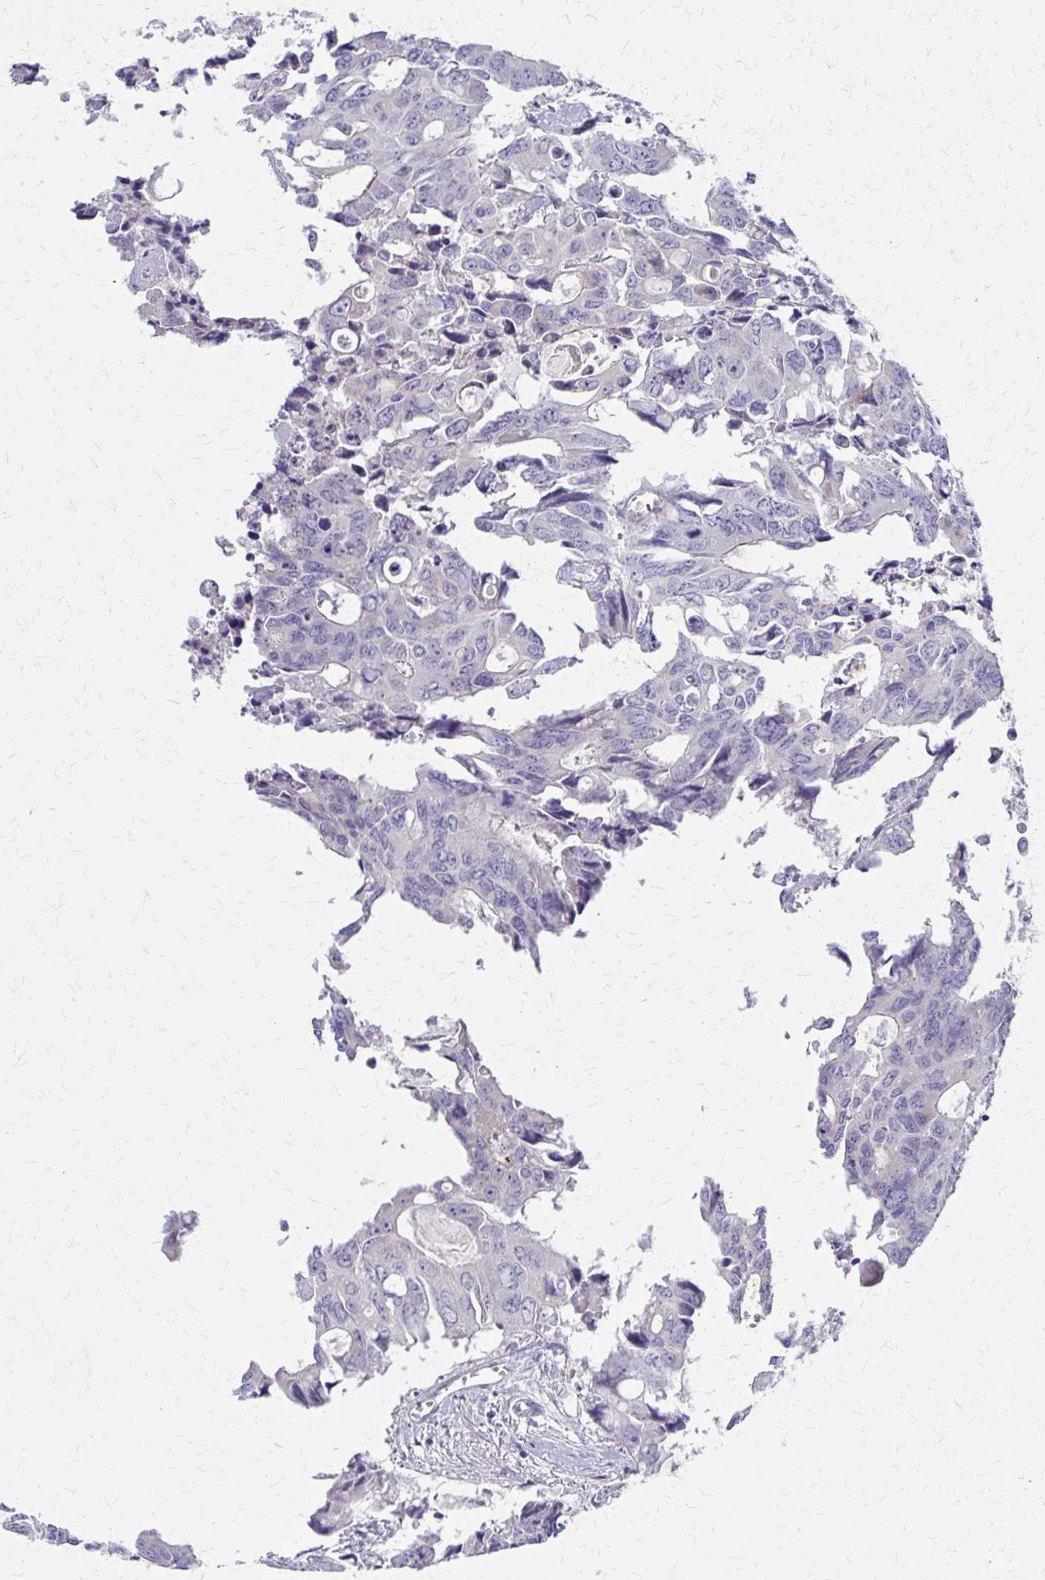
{"staining": {"intensity": "negative", "quantity": "none", "location": "none"}, "tissue": "colorectal cancer", "cell_type": "Tumor cells", "image_type": "cancer", "snomed": [{"axis": "morphology", "description": "Adenocarcinoma, NOS"}, {"axis": "topography", "description": "Rectum"}], "caption": "This is an immunohistochemistry (IHC) photomicrograph of human colorectal adenocarcinoma. There is no staining in tumor cells.", "gene": "GLYATL2", "patient": {"sex": "male", "age": 76}}